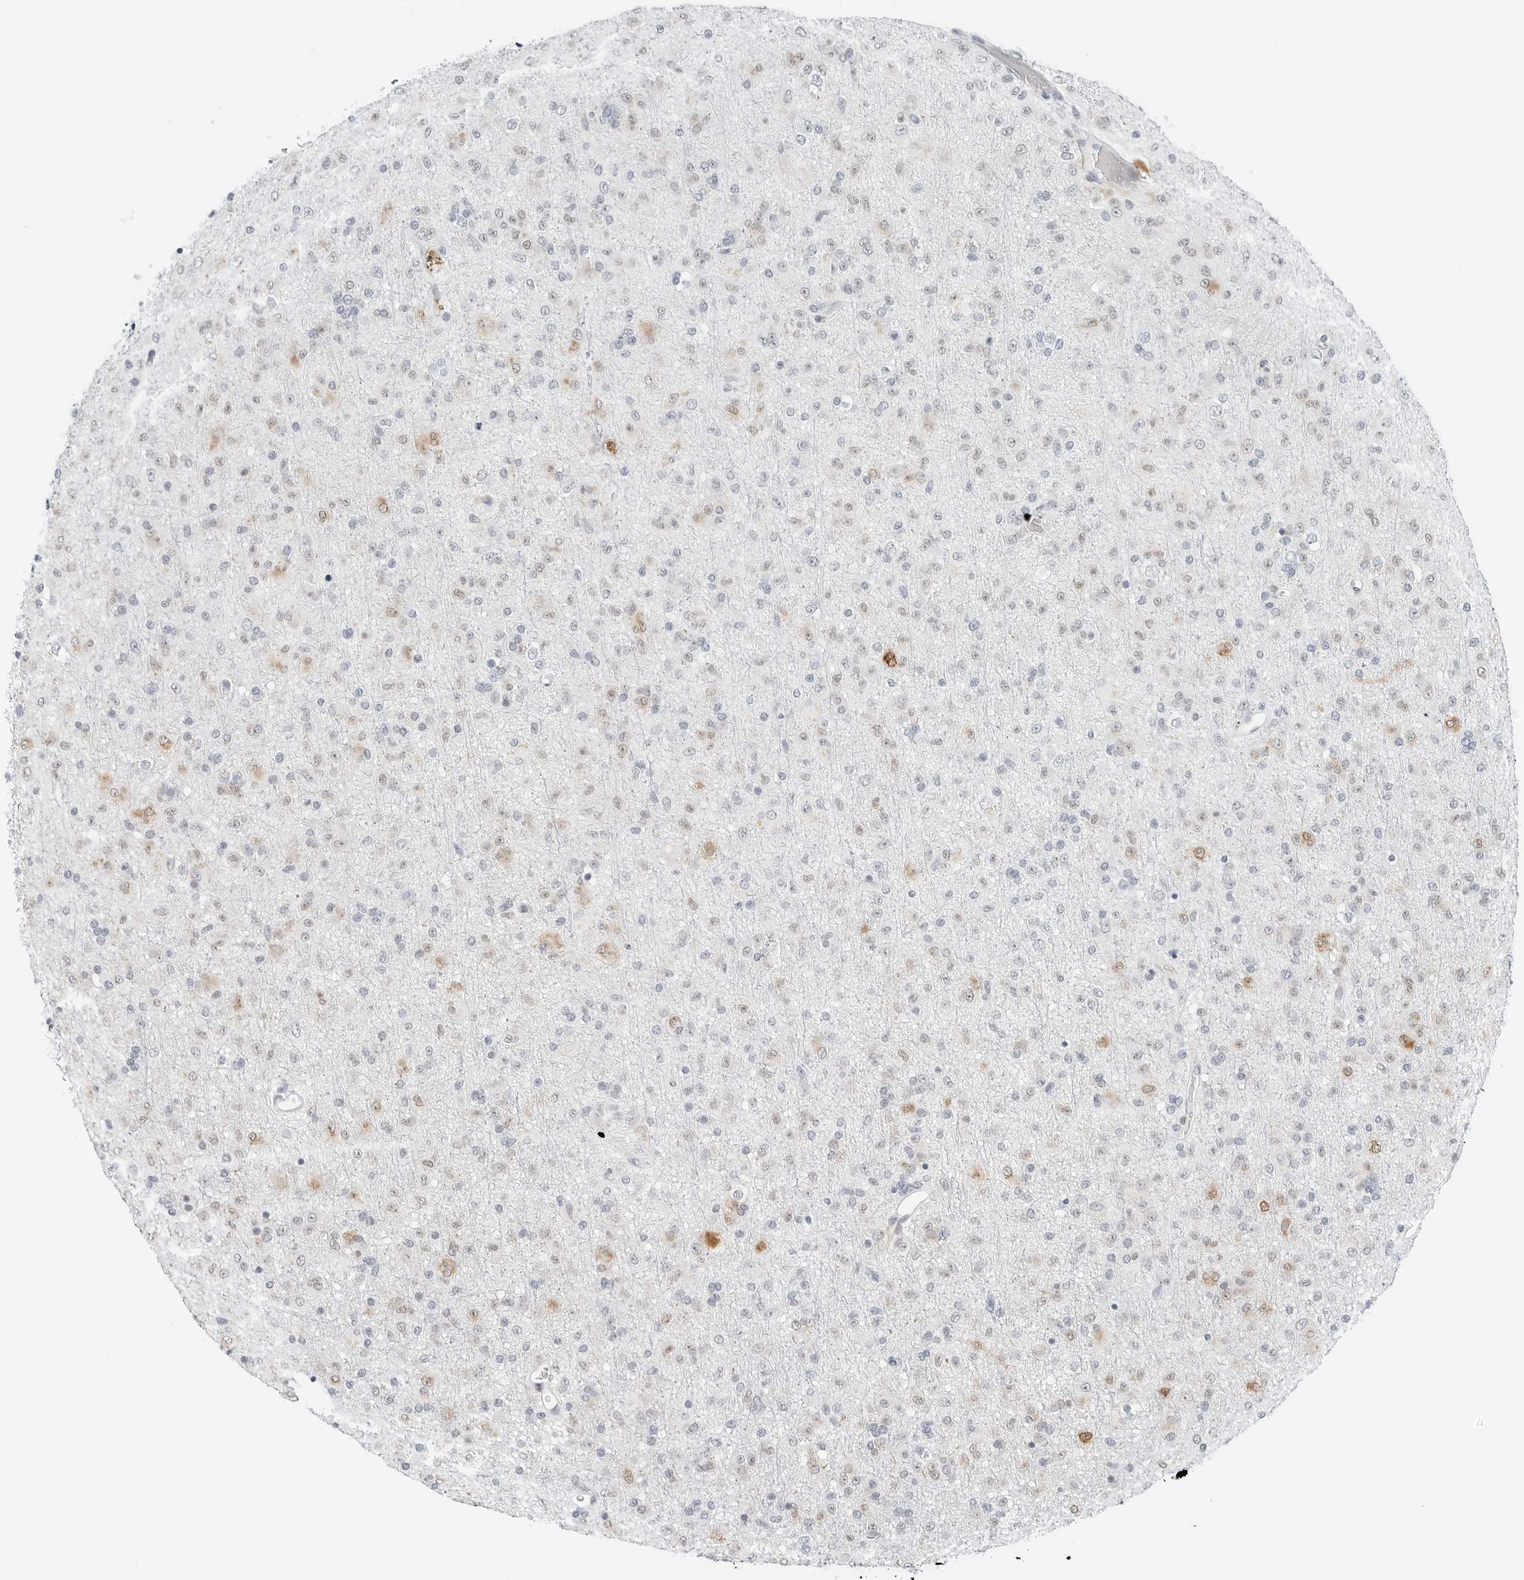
{"staining": {"intensity": "negative", "quantity": "none", "location": "none"}, "tissue": "glioma", "cell_type": "Tumor cells", "image_type": "cancer", "snomed": [{"axis": "morphology", "description": "Glioma, malignant, Low grade"}, {"axis": "topography", "description": "Brain"}], "caption": "Tumor cells are negative for brown protein staining in glioma.", "gene": "P4HA2", "patient": {"sex": "male", "age": 65}}